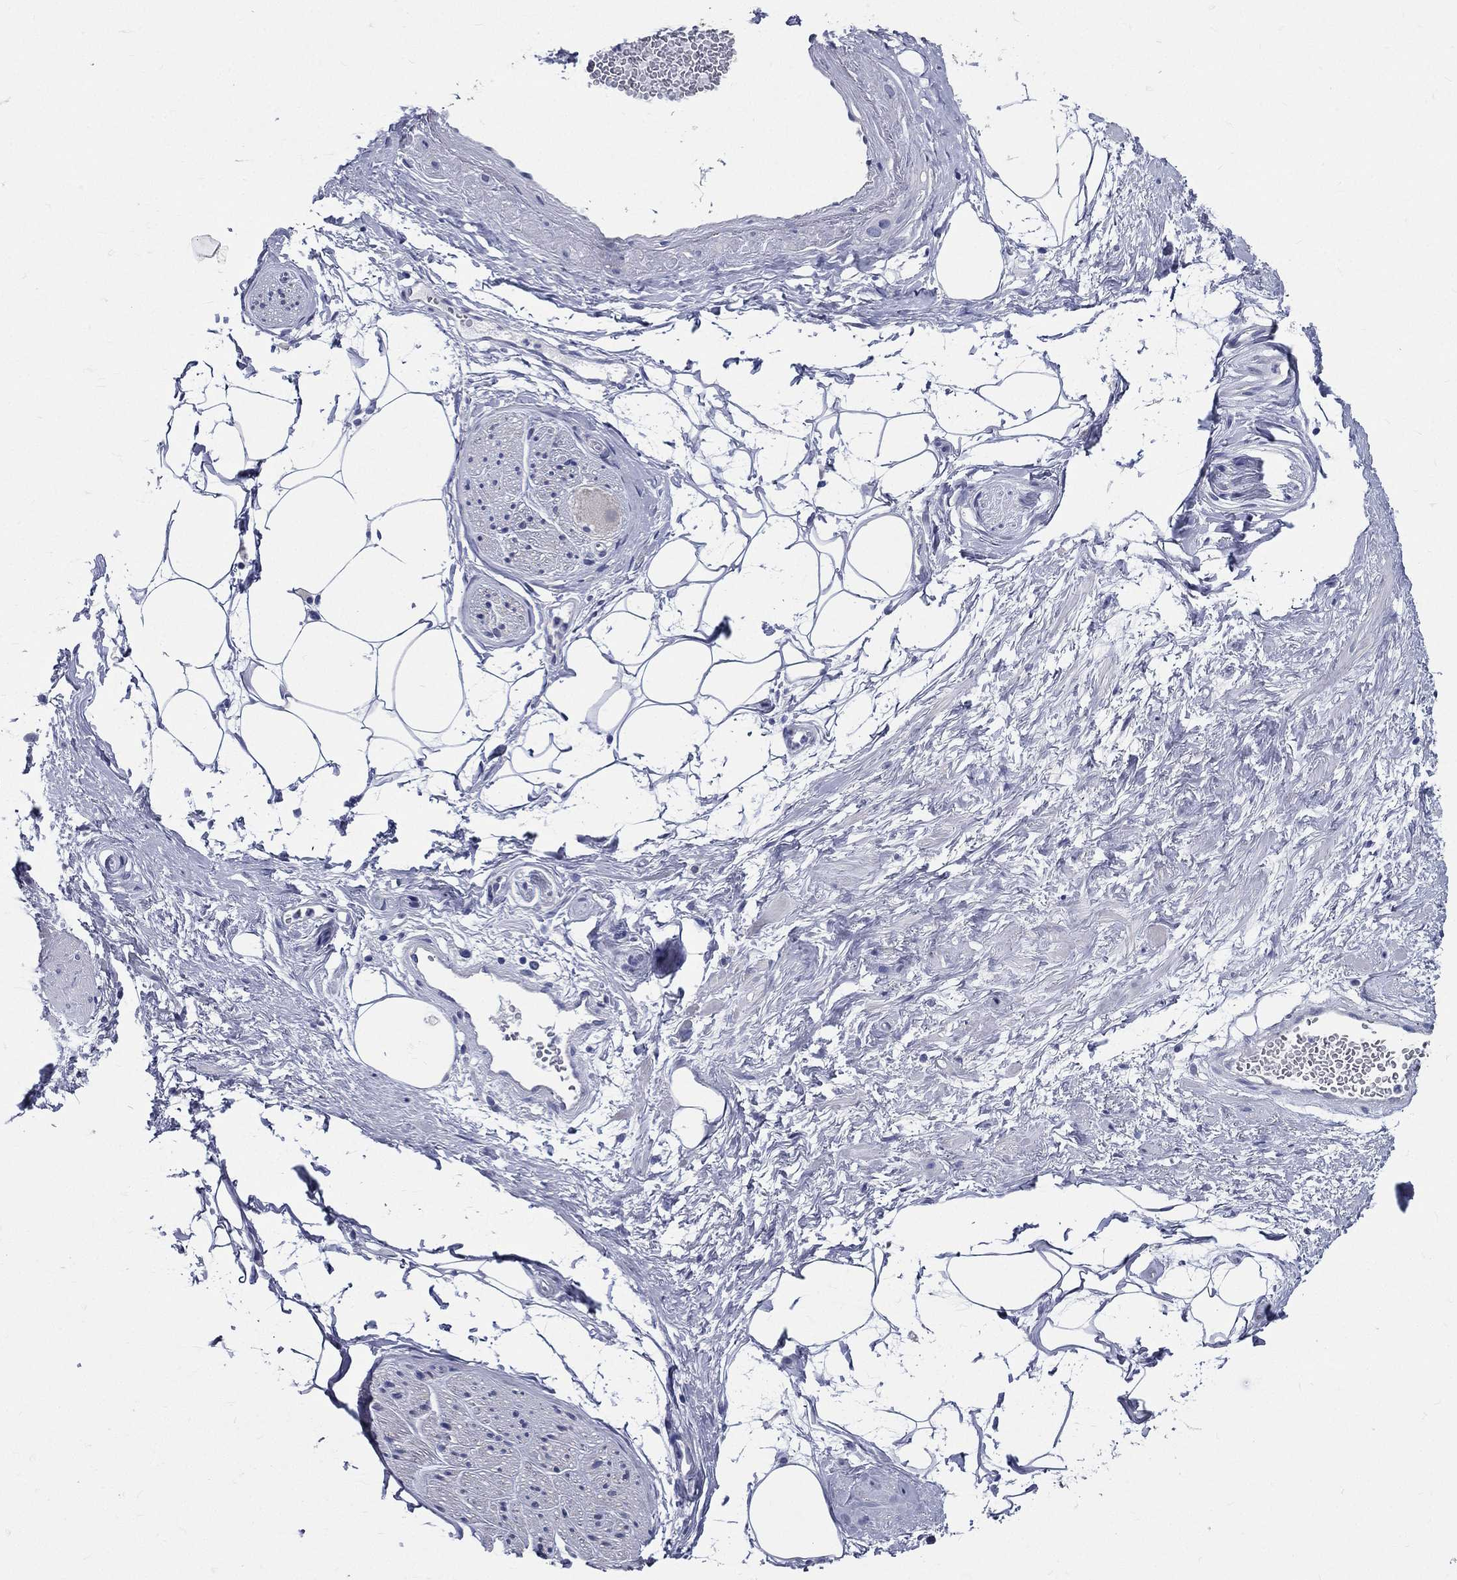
{"staining": {"intensity": "negative", "quantity": "none", "location": "none"}, "tissue": "adipose tissue", "cell_type": "Adipocytes", "image_type": "normal", "snomed": [{"axis": "morphology", "description": "Normal tissue, NOS"}, {"axis": "topography", "description": "Prostate"}, {"axis": "topography", "description": "Peripheral nerve tissue"}], "caption": "Adipocytes are negative for brown protein staining in unremarkable adipose tissue.", "gene": "DPYS", "patient": {"sex": "male", "age": 57}}